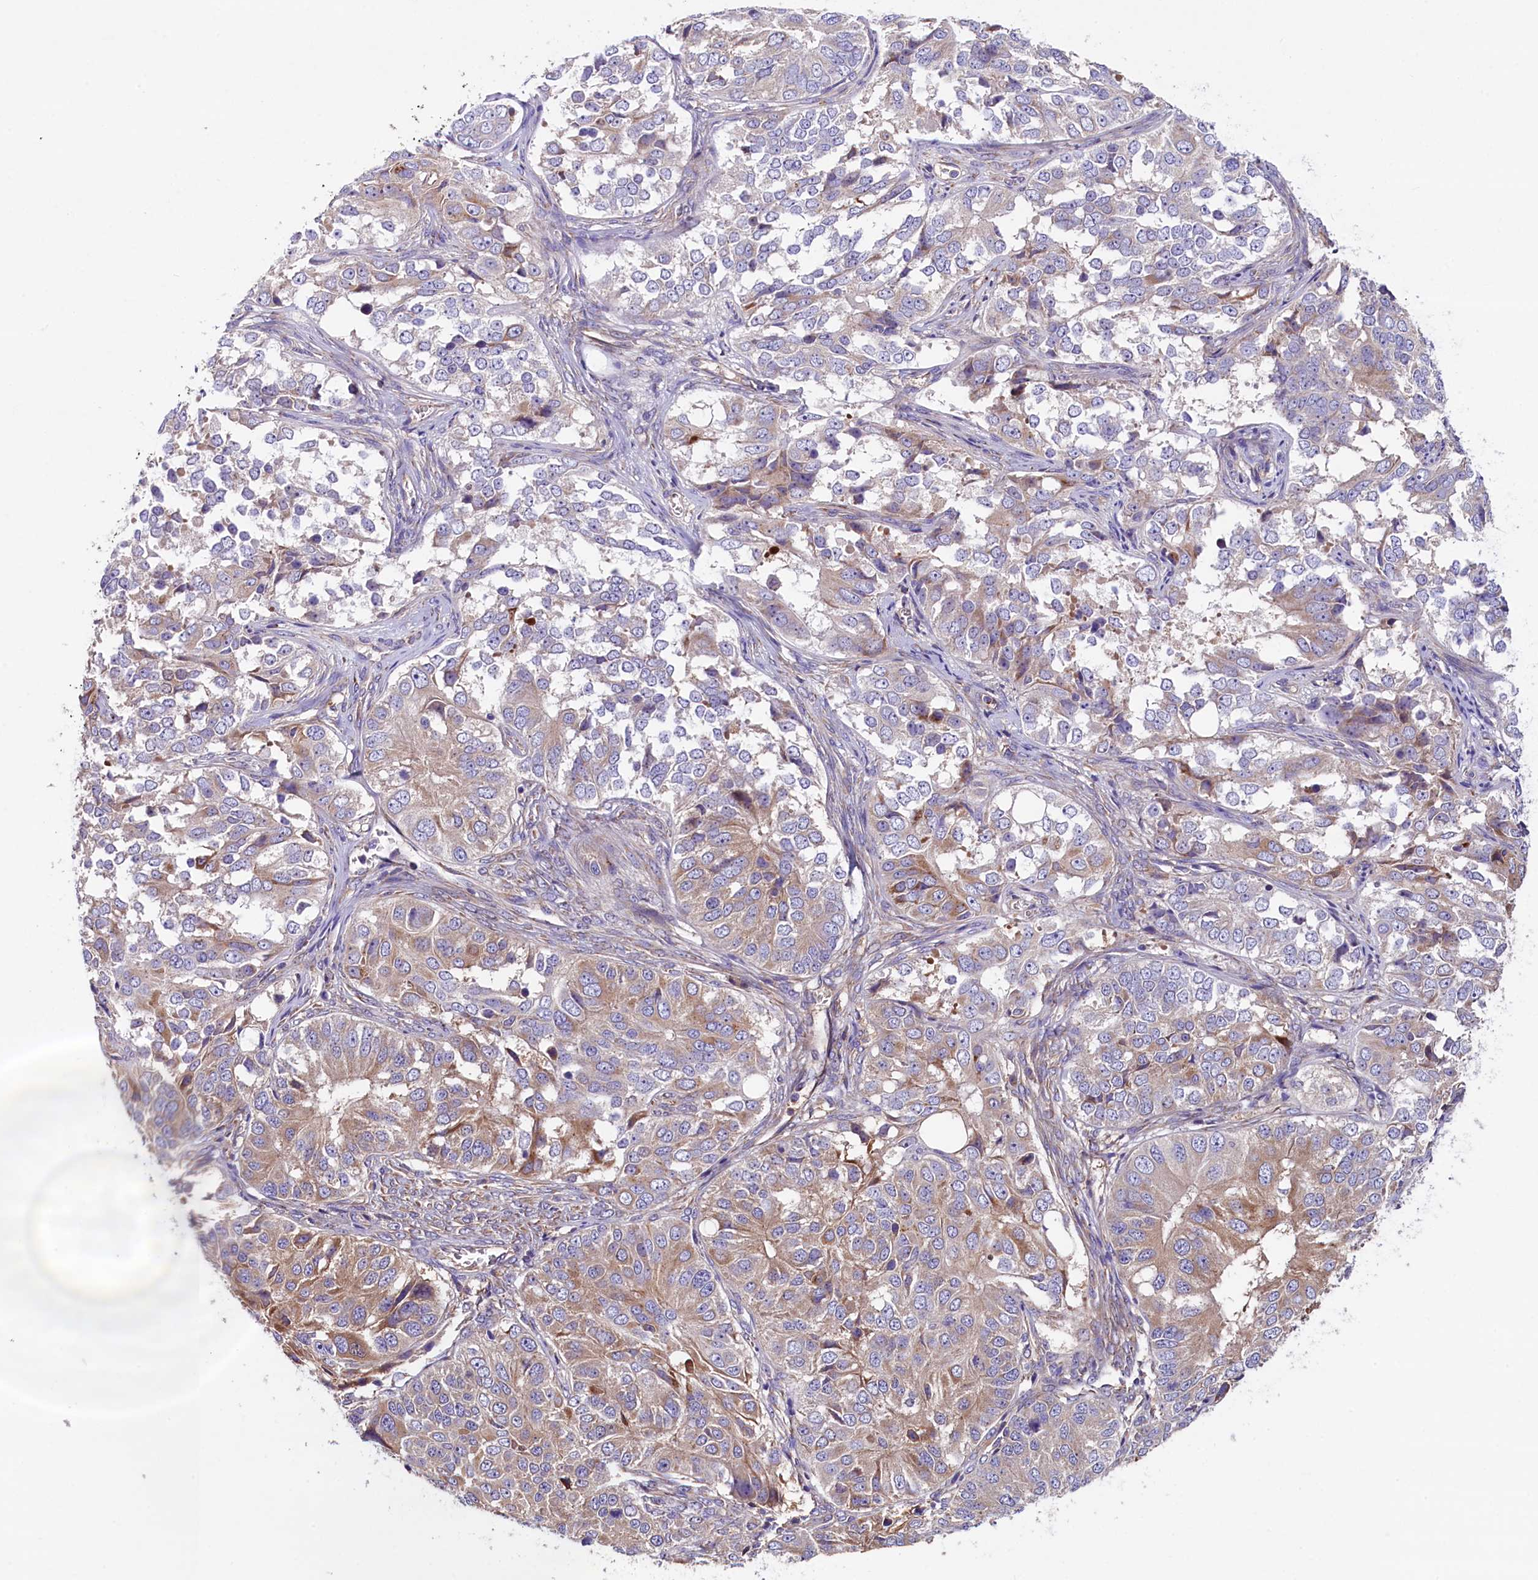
{"staining": {"intensity": "weak", "quantity": "25%-75%", "location": "cytoplasmic/membranous"}, "tissue": "ovarian cancer", "cell_type": "Tumor cells", "image_type": "cancer", "snomed": [{"axis": "morphology", "description": "Carcinoma, endometroid"}, {"axis": "topography", "description": "Ovary"}], "caption": "Human ovarian cancer stained with a protein marker reveals weak staining in tumor cells.", "gene": "GPR108", "patient": {"sex": "female", "age": 51}}